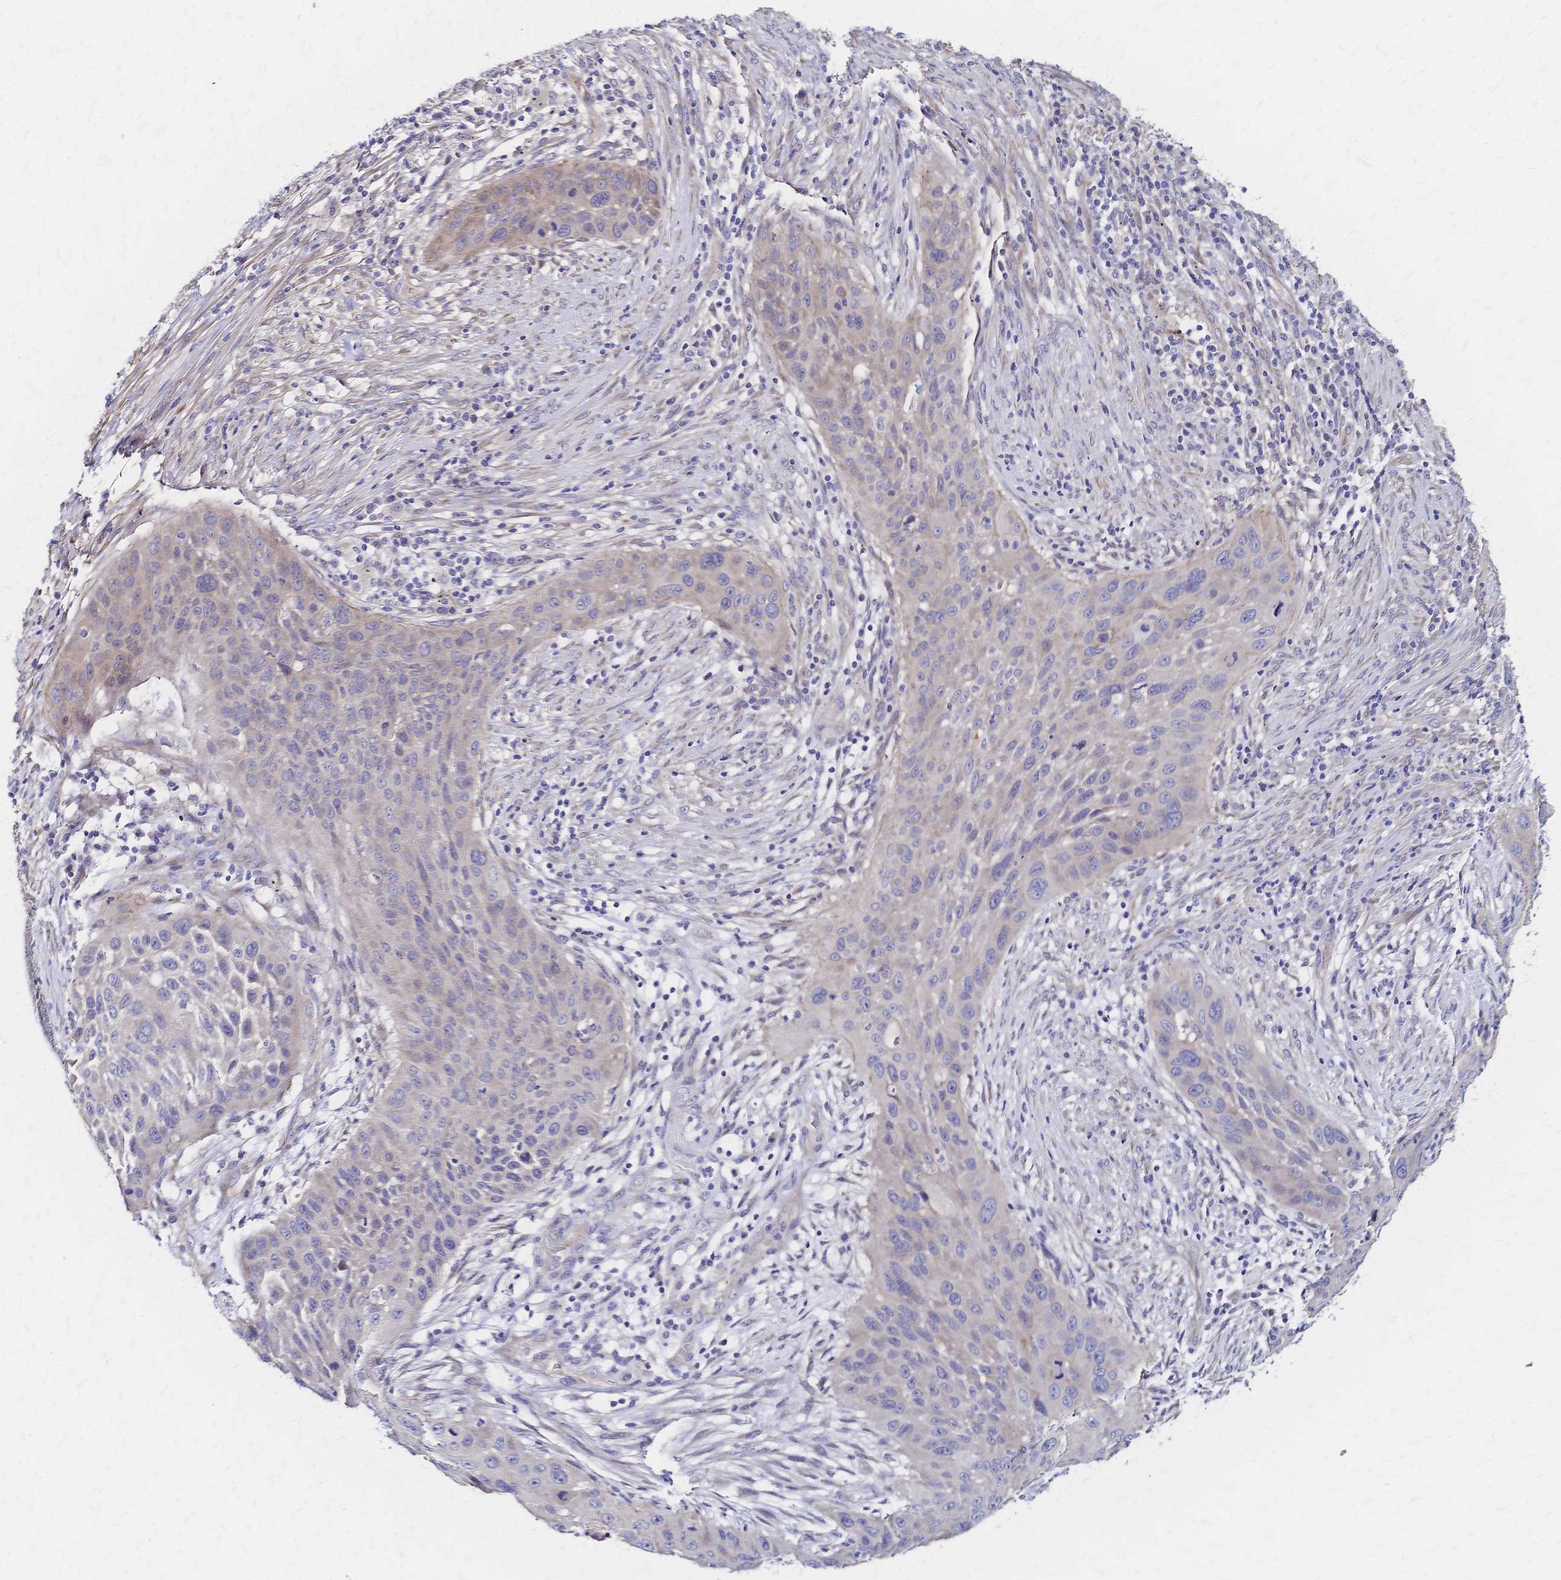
{"staining": {"intensity": "weak", "quantity": "<25%", "location": "cytoplasmic/membranous"}, "tissue": "lung cancer", "cell_type": "Tumor cells", "image_type": "cancer", "snomed": [{"axis": "morphology", "description": "Squamous cell carcinoma, NOS"}, {"axis": "topography", "description": "Lung"}], "caption": "This is an immunohistochemistry histopathology image of squamous cell carcinoma (lung). There is no expression in tumor cells.", "gene": "SLC5A1", "patient": {"sex": "male", "age": 63}}